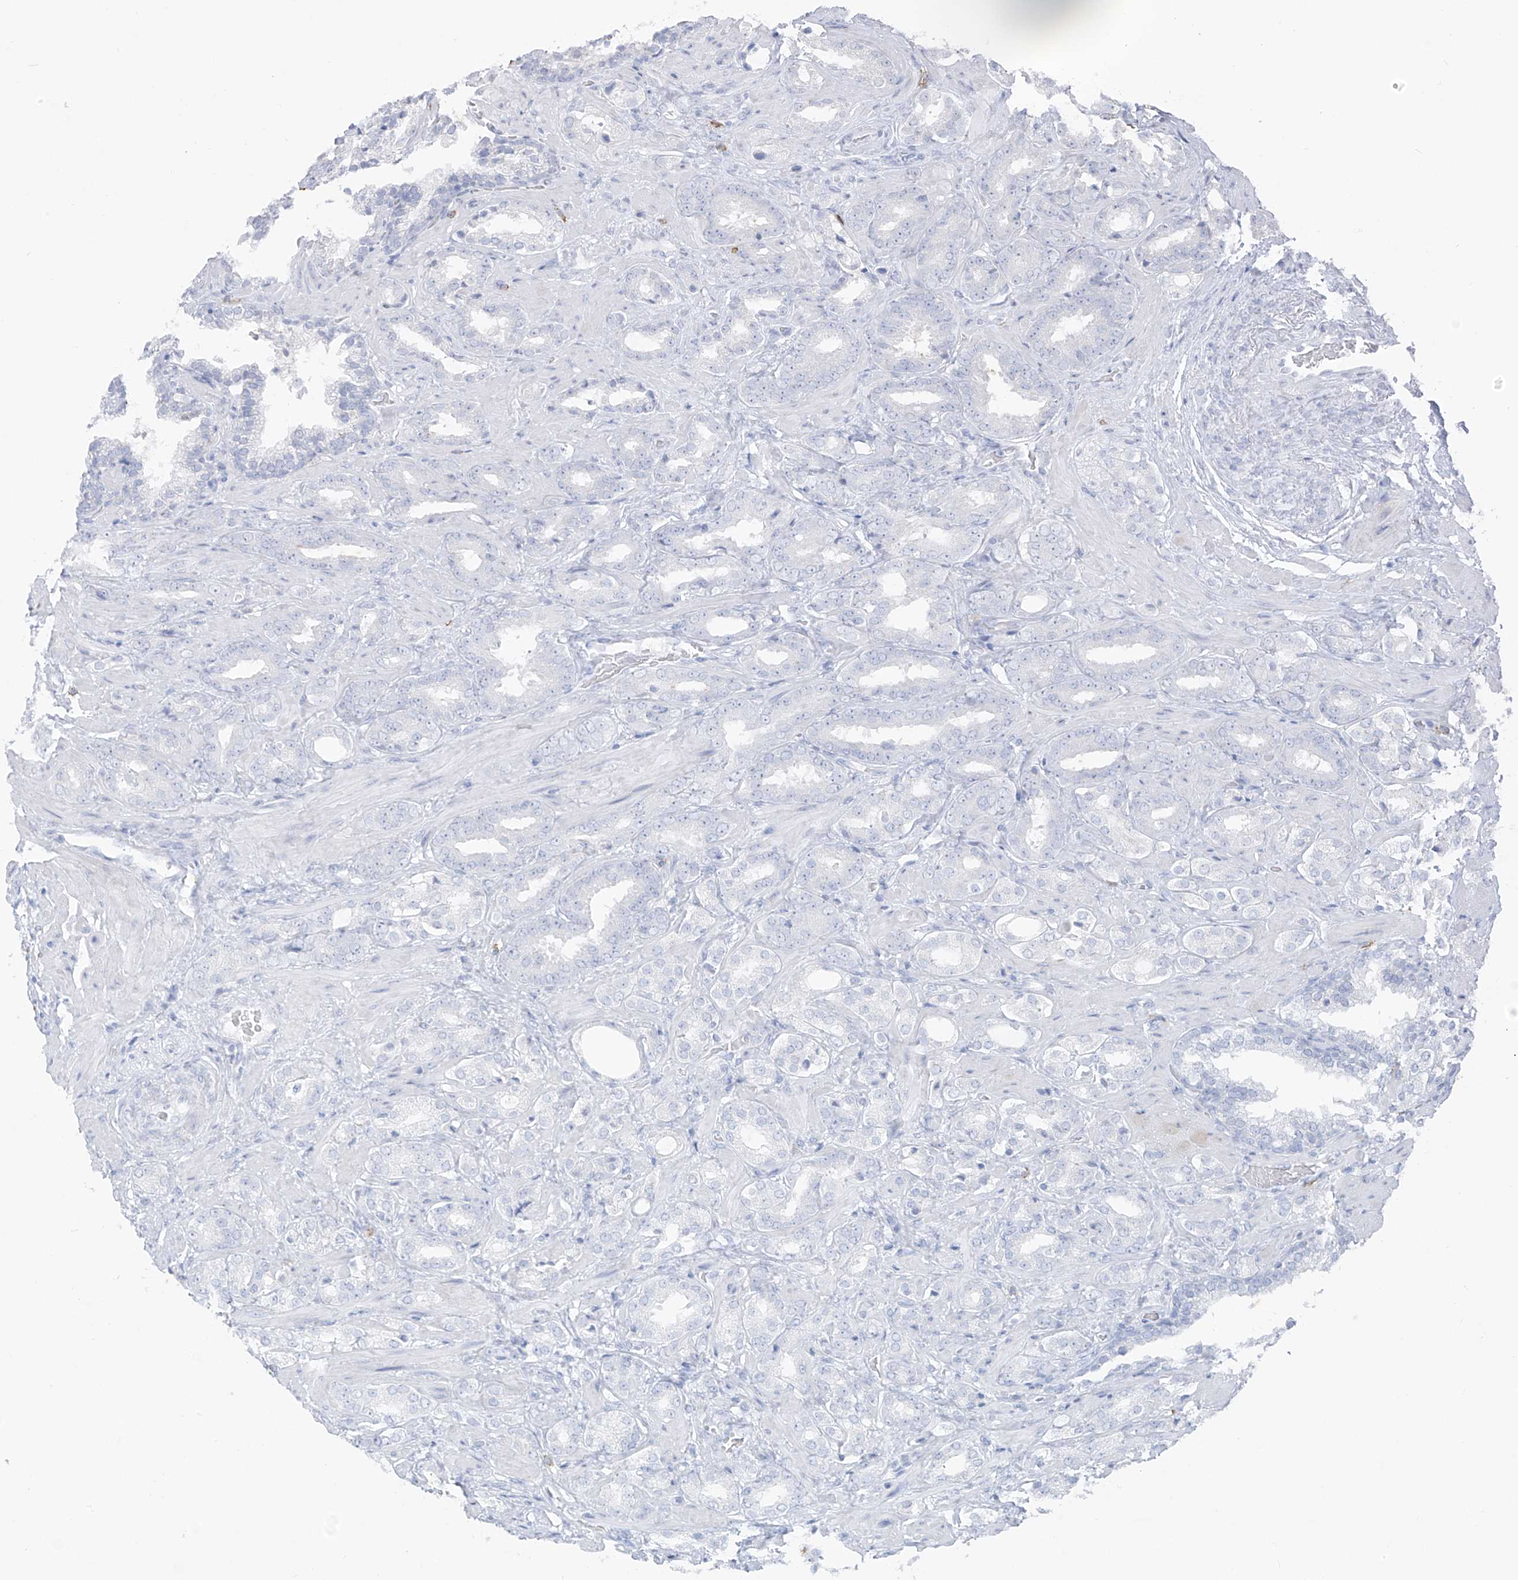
{"staining": {"intensity": "negative", "quantity": "none", "location": "none"}, "tissue": "prostate cancer", "cell_type": "Tumor cells", "image_type": "cancer", "snomed": [{"axis": "morphology", "description": "Adenocarcinoma, High grade"}, {"axis": "topography", "description": "Prostate"}], "caption": "A histopathology image of prostate adenocarcinoma (high-grade) stained for a protein demonstrates no brown staining in tumor cells.", "gene": "CX3CR1", "patient": {"sex": "male", "age": 64}}